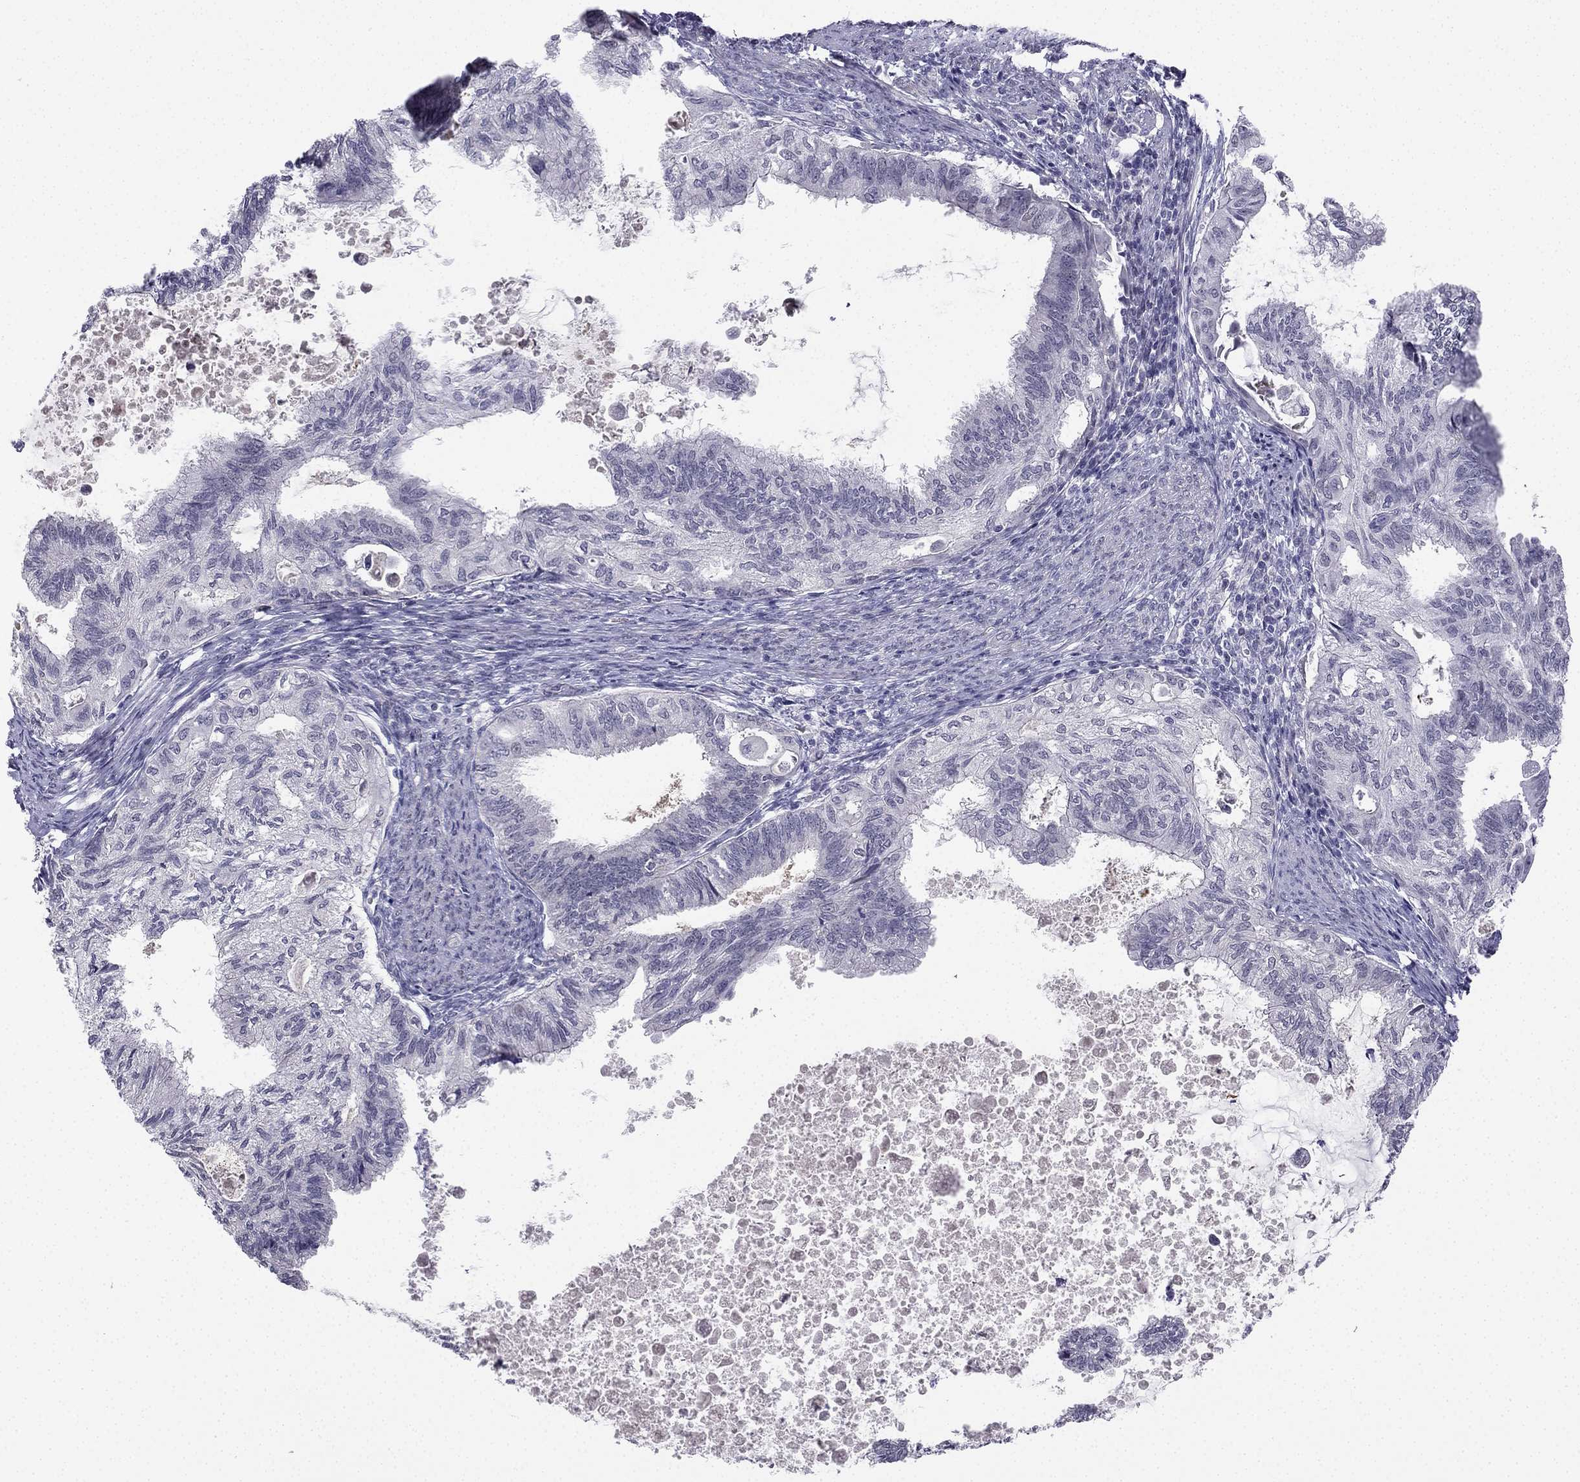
{"staining": {"intensity": "negative", "quantity": "none", "location": "none"}, "tissue": "endometrial cancer", "cell_type": "Tumor cells", "image_type": "cancer", "snomed": [{"axis": "morphology", "description": "Adenocarcinoma, NOS"}, {"axis": "topography", "description": "Endometrium"}], "caption": "Tumor cells are negative for protein expression in human adenocarcinoma (endometrial).", "gene": "CHST8", "patient": {"sex": "female", "age": 86}}